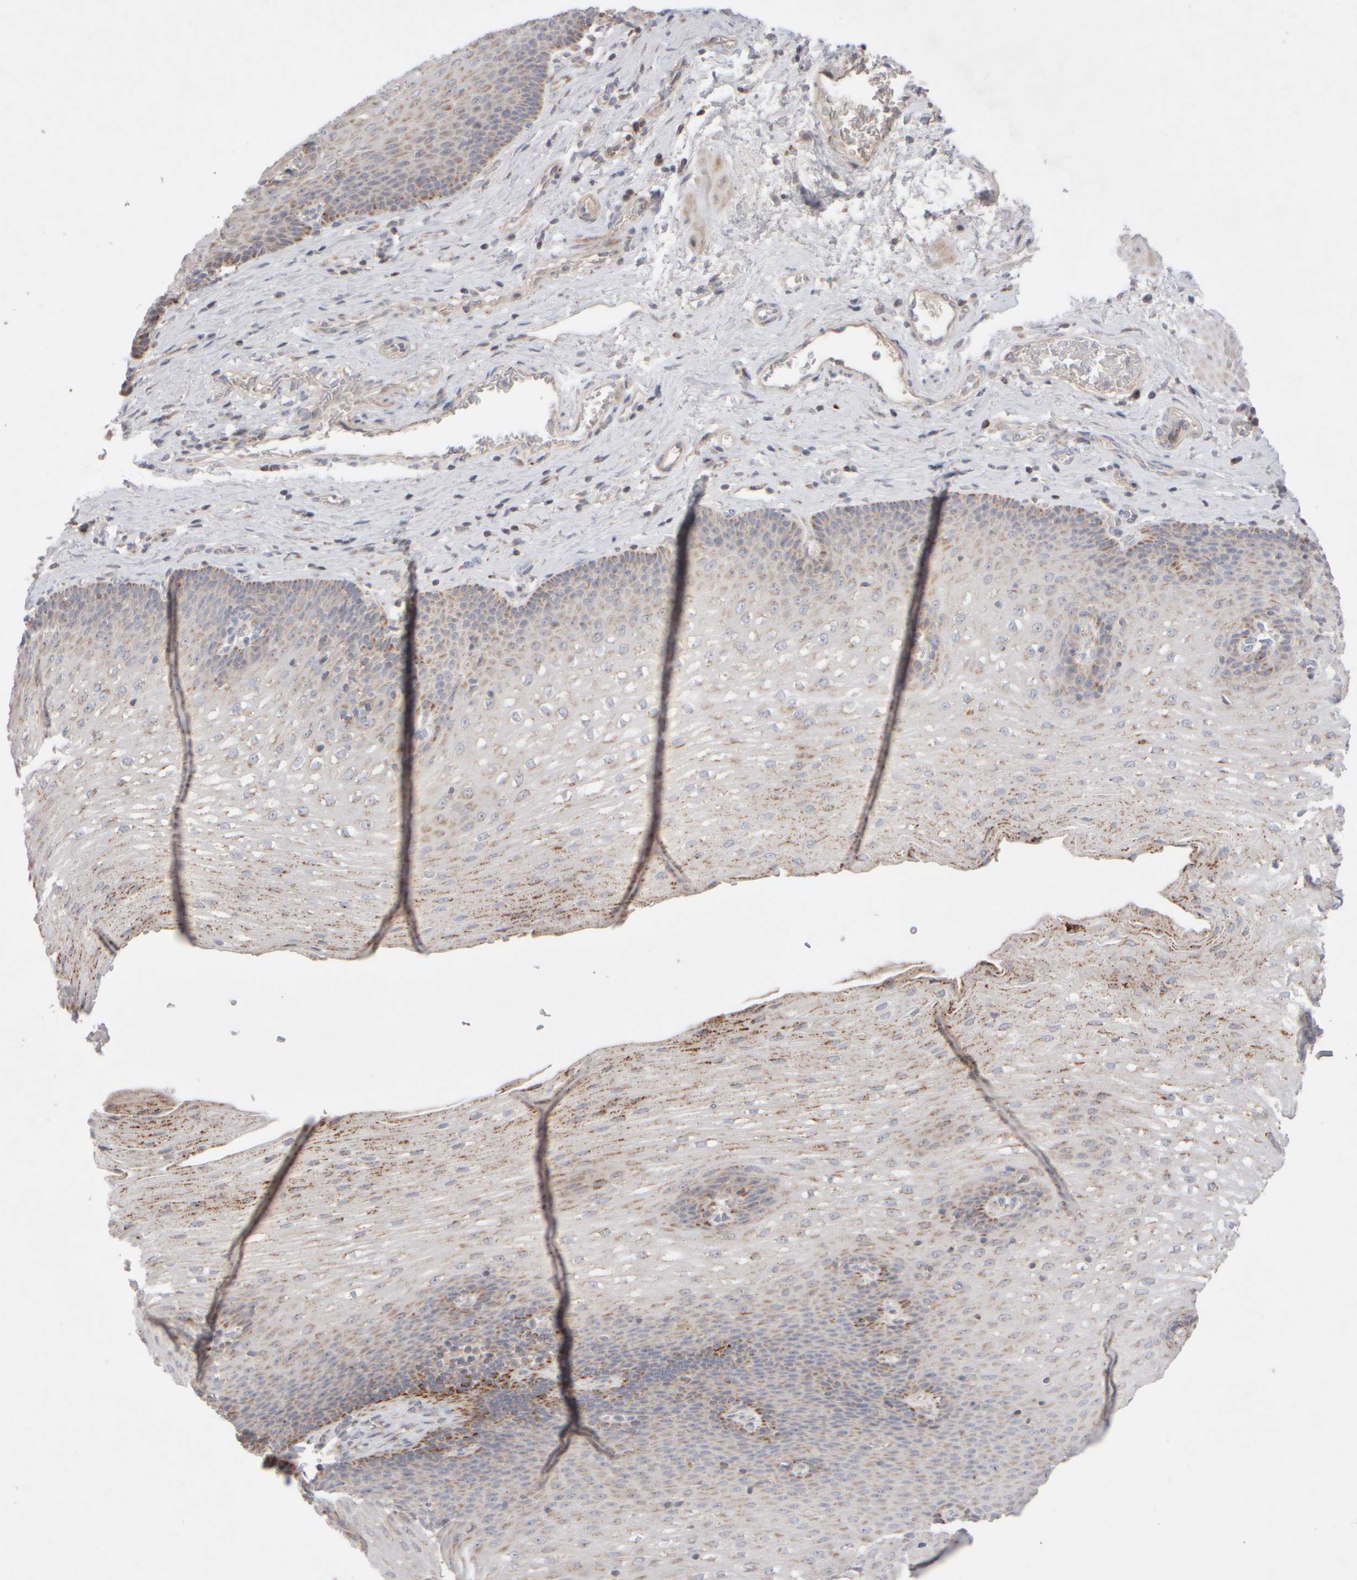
{"staining": {"intensity": "moderate", "quantity": ">75%", "location": "cytoplasmic/membranous"}, "tissue": "esophagus", "cell_type": "Squamous epithelial cells", "image_type": "normal", "snomed": [{"axis": "morphology", "description": "Normal tissue, NOS"}, {"axis": "topography", "description": "Esophagus"}], "caption": "Brown immunohistochemical staining in benign esophagus exhibits moderate cytoplasmic/membranous expression in approximately >75% of squamous epithelial cells. Nuclei are stained in blue.", "gene": "CHADL", "patient": {"sex": "male", "age": 48}}